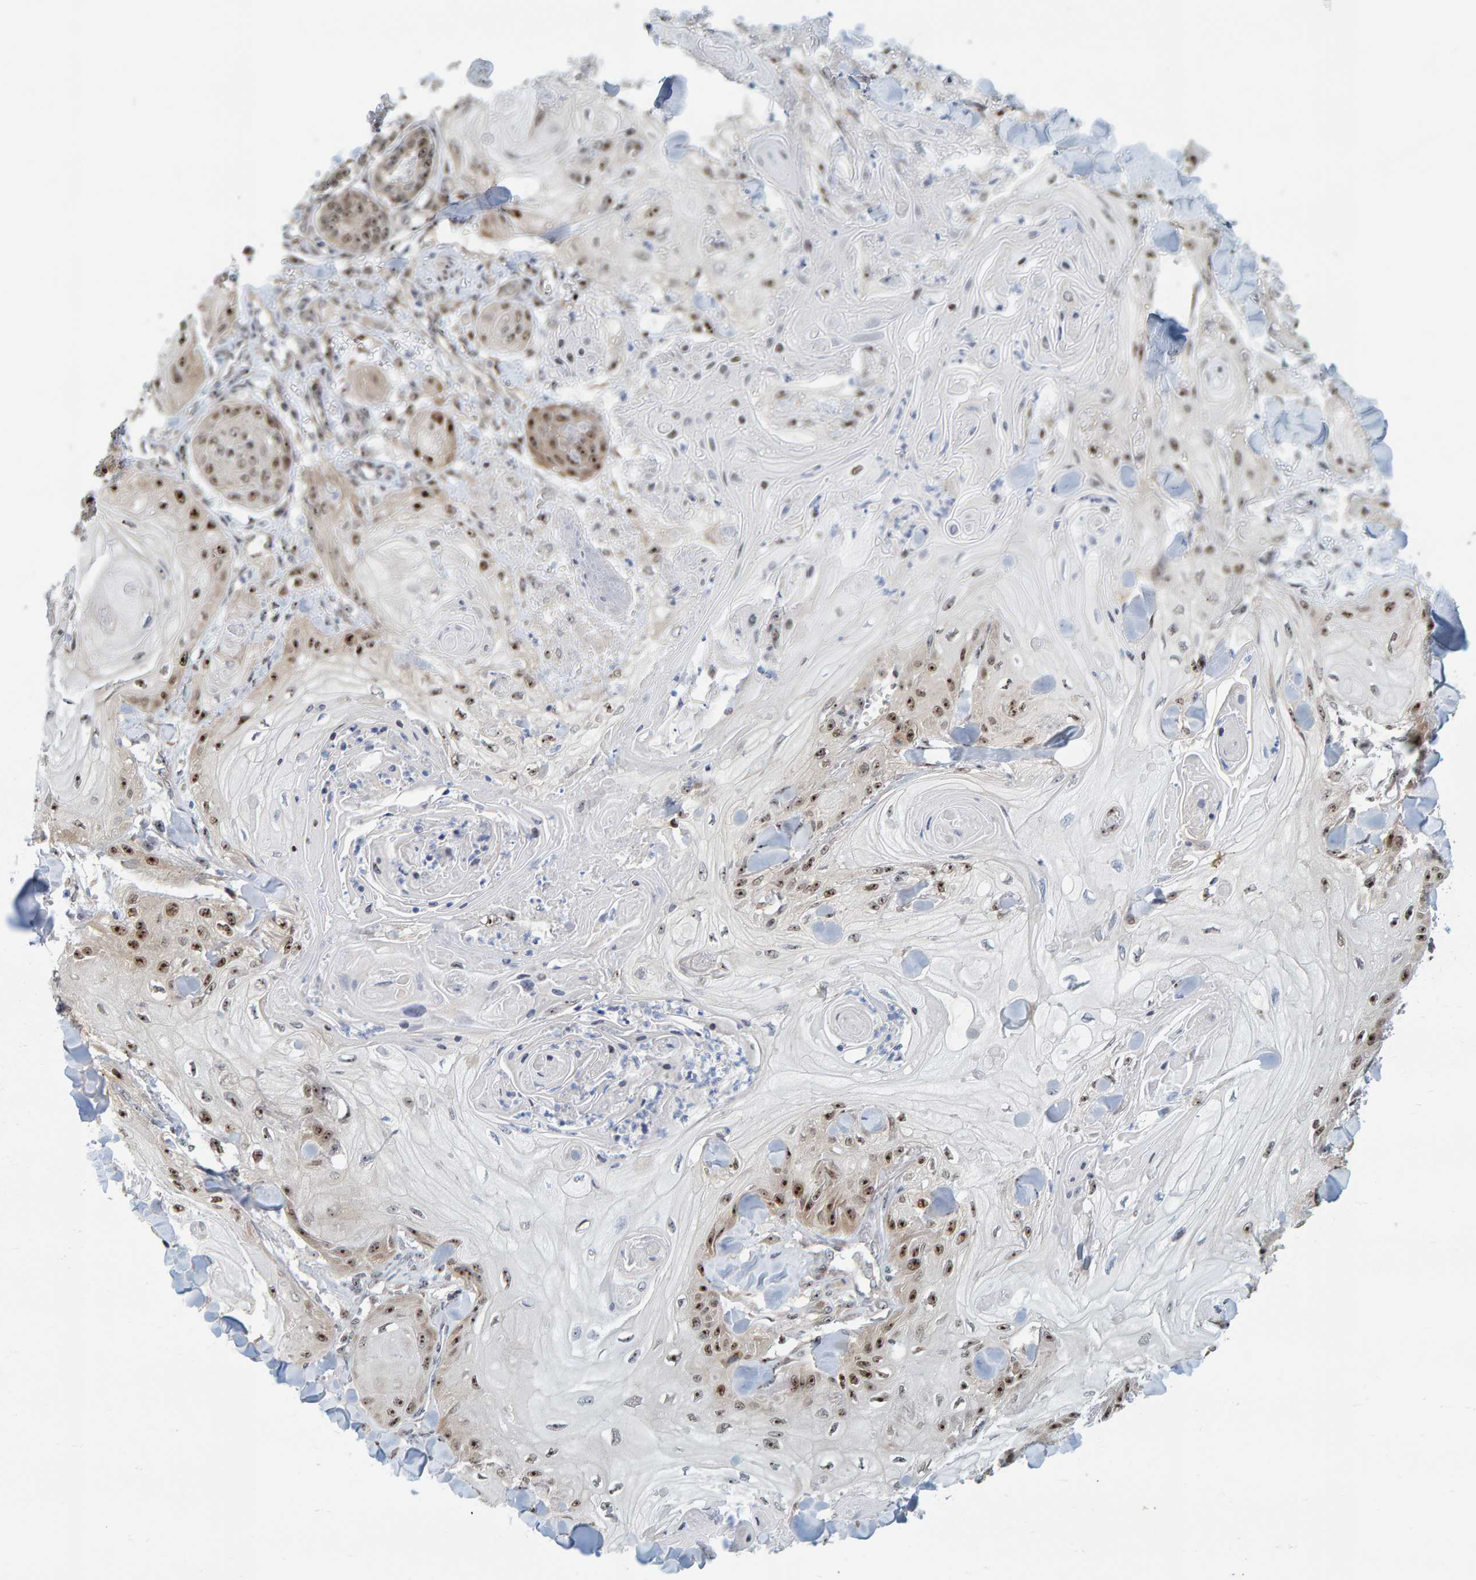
{"staining": {"intensity": "moderate", "quantity": "25%-75%", "location": "nuclear"}, "tissue": "skin cancer", "cell_type": "Tumor cells", "image_type": "cancer", "snomed": [{"axis": "morphology", "description": "Squamous cell carcinoma, NOS"}, {"axis": "topography", "description": "Skin"}], "caption": "IHC histopathology image of neoplastic tissue: human skin cancer stained using immunohistochemistry (IHC) exhibits medium levels of moderate protein expression localized specifically in the nuclear of tumor cells, appearing as a nuclear brown color.", "gene": "POLR1E", "patient": {"sex": "male", "age": 74}}